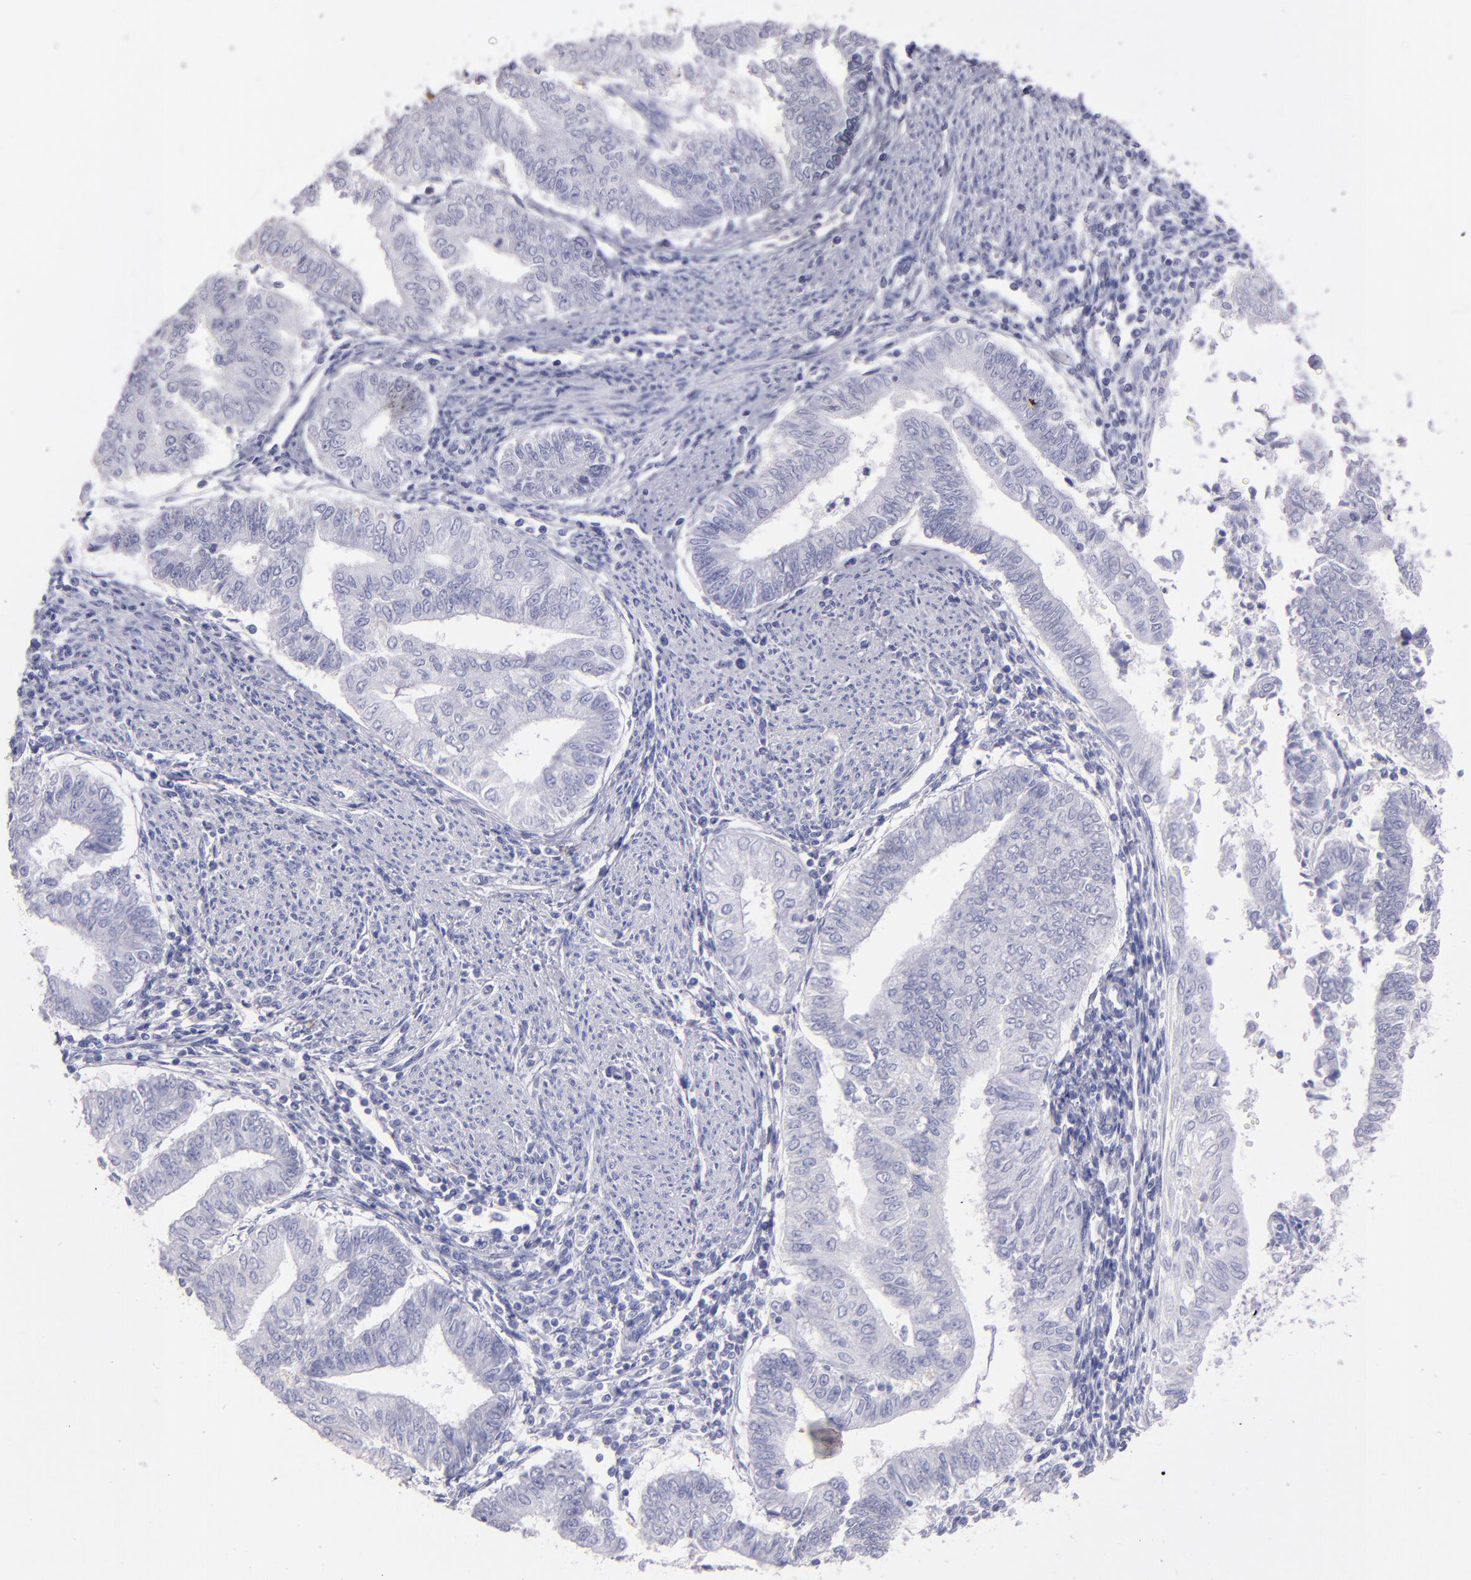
{"staining": {"intensity": "negative", "quantity": "none", "location": "none"}, "tissue": "endometrial cancer", "cell_type": "Tumor cells", "image_type": "cancer", "snomed": [{"axis": "morphology", "description": "Adenocarcinoma, NOS"}, {"axis": "topography", "description": "Endometrium"}], "caption": "Protein analysis of endometrial cancer (adenocarcinoma) demonstrates no significant expression in tumor cells. (DAB (3,3'-diaminobenzidine) immunohistochemistry (IHC) visualized using brightfield microscopy, high magnification).", "gene": "TG", "patient": {"sex": "female", "age": 66}}